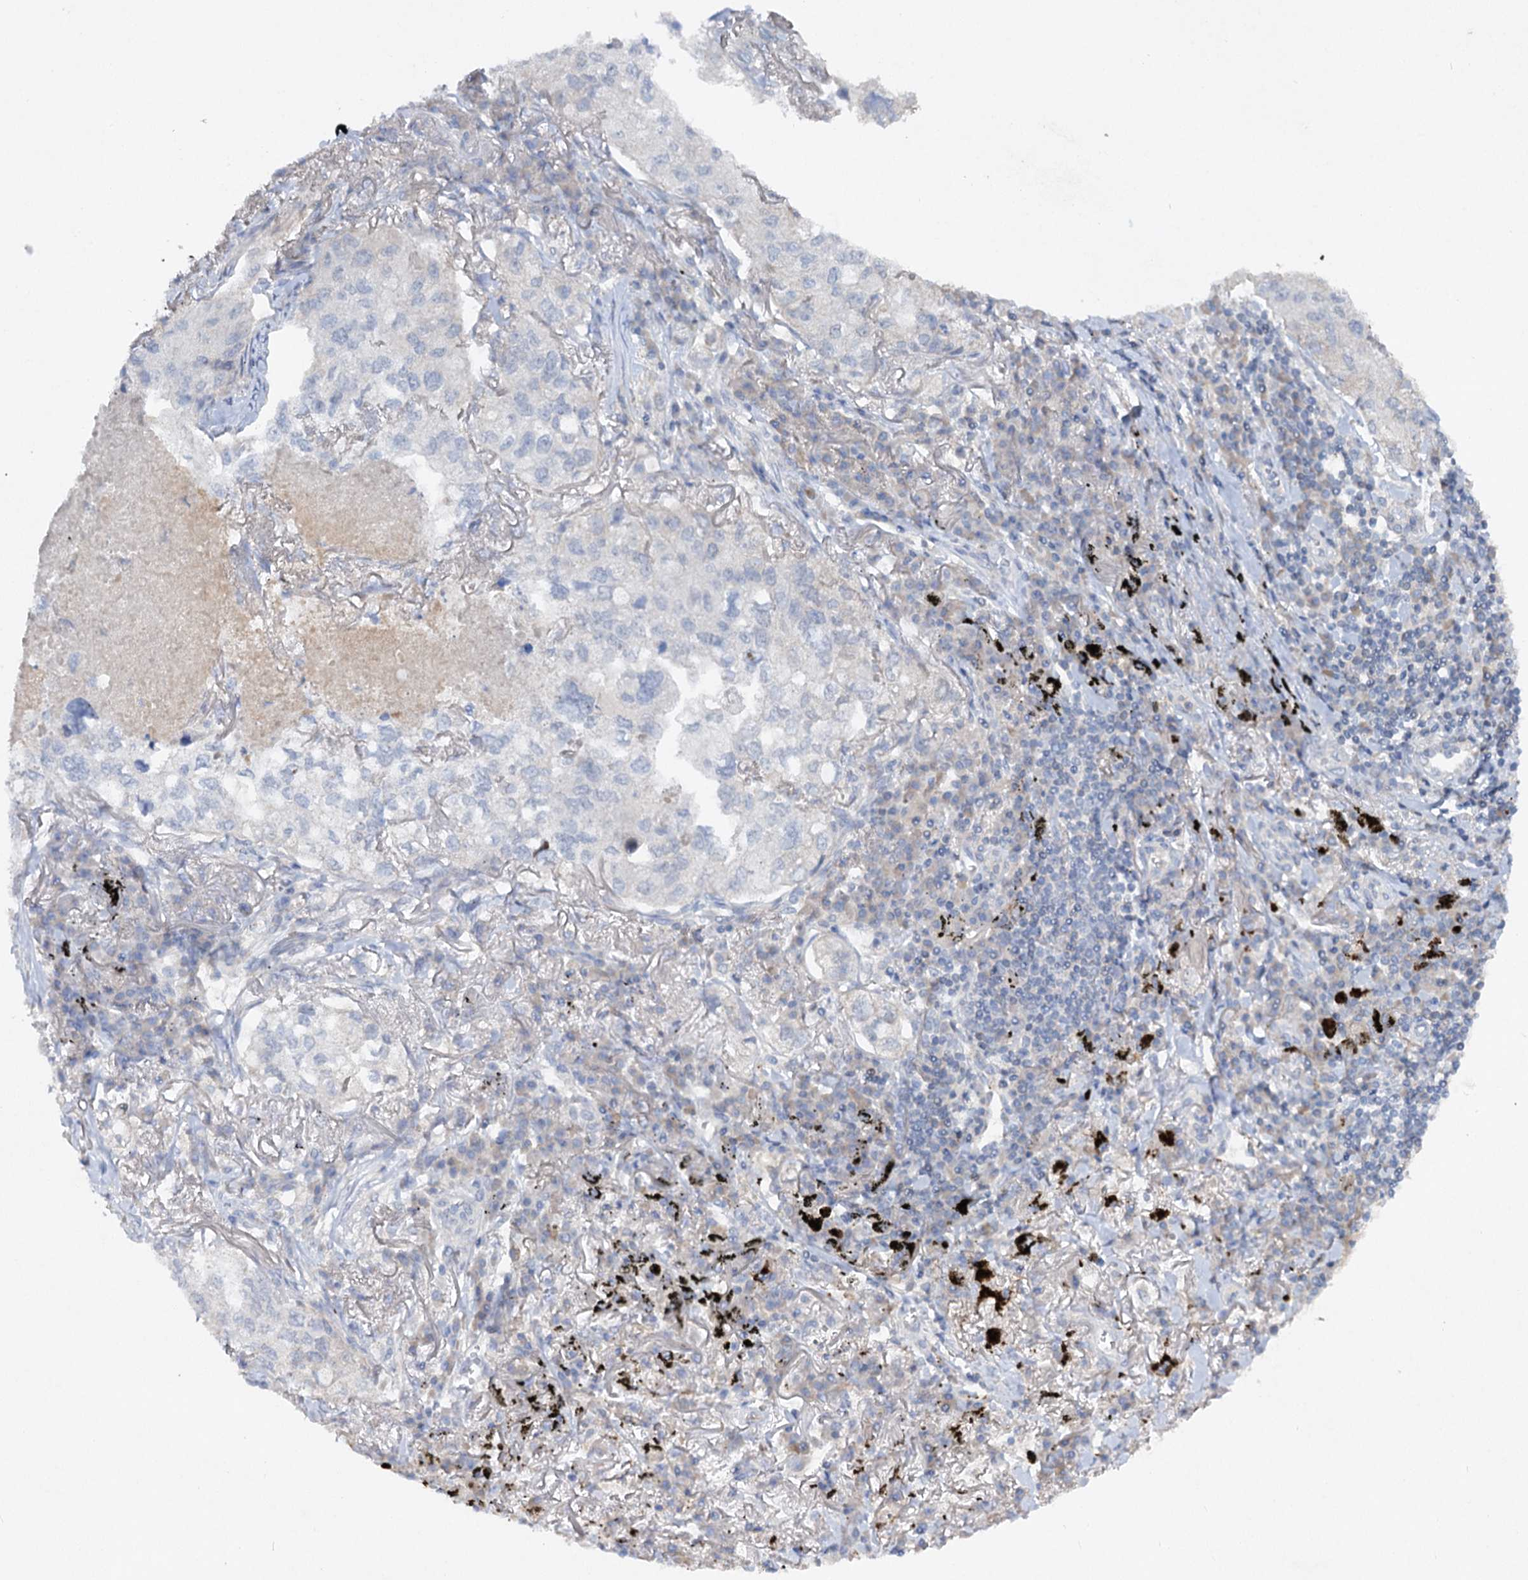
{"staining": {"intensity": "negative", "quantity": "none", "location": "none"}, "tissue": "lung cancer", "cell_type": "Tumor cells", "image_type": "cancer", "snomed": [{"axis": "morphology", "description": "Adenocarcinoma, NOS"}, {"axis": "topography", "description": "Lung"}], "caption": "Tumor cells are negative for protein expression in human lung cancer (adenocarcinoma).", "gene": "ATP4A", "patient": {"sex": "male", "age": 65}}